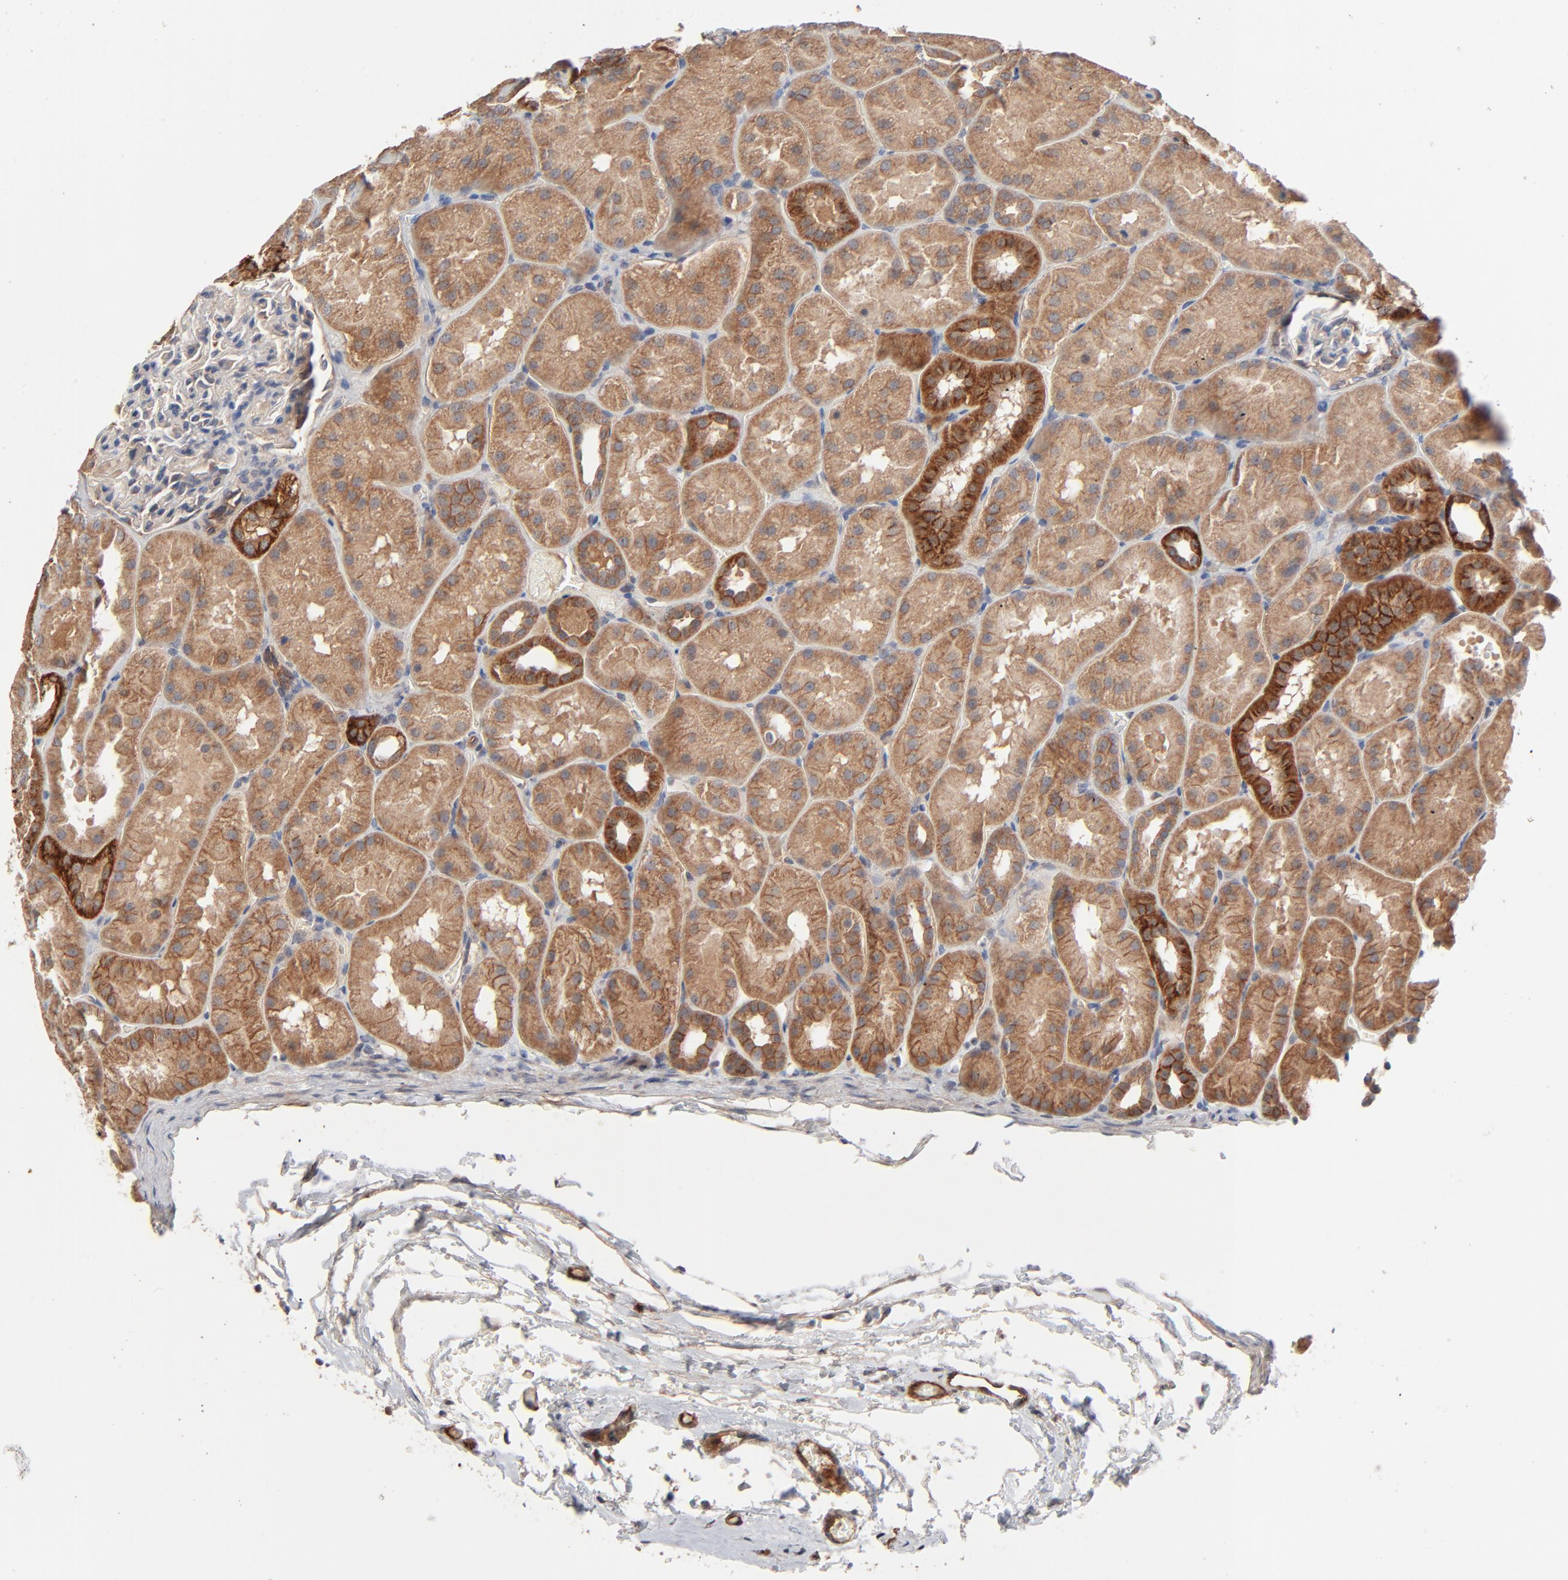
{"staining": {"intensity": "moderate", "quantity": "<25%", "location": "cytoplasmic/membranous"}, "tissue": "kidney", "cell_type": "Cells in glomeruli", "image_type": "normal", "snomed": [{"axis": "morphology", "description": "Normal tissue, NOS"}, {"axis": "topography", "description": "Kidney"}], "caption": "The immunohistochemical stain highlights moderate cytoplasmic/membranous expression in cells in glomeruli of normal kidney.", "gene": "ABLIM3", "patient": {"sex": "male", "age": 28}}